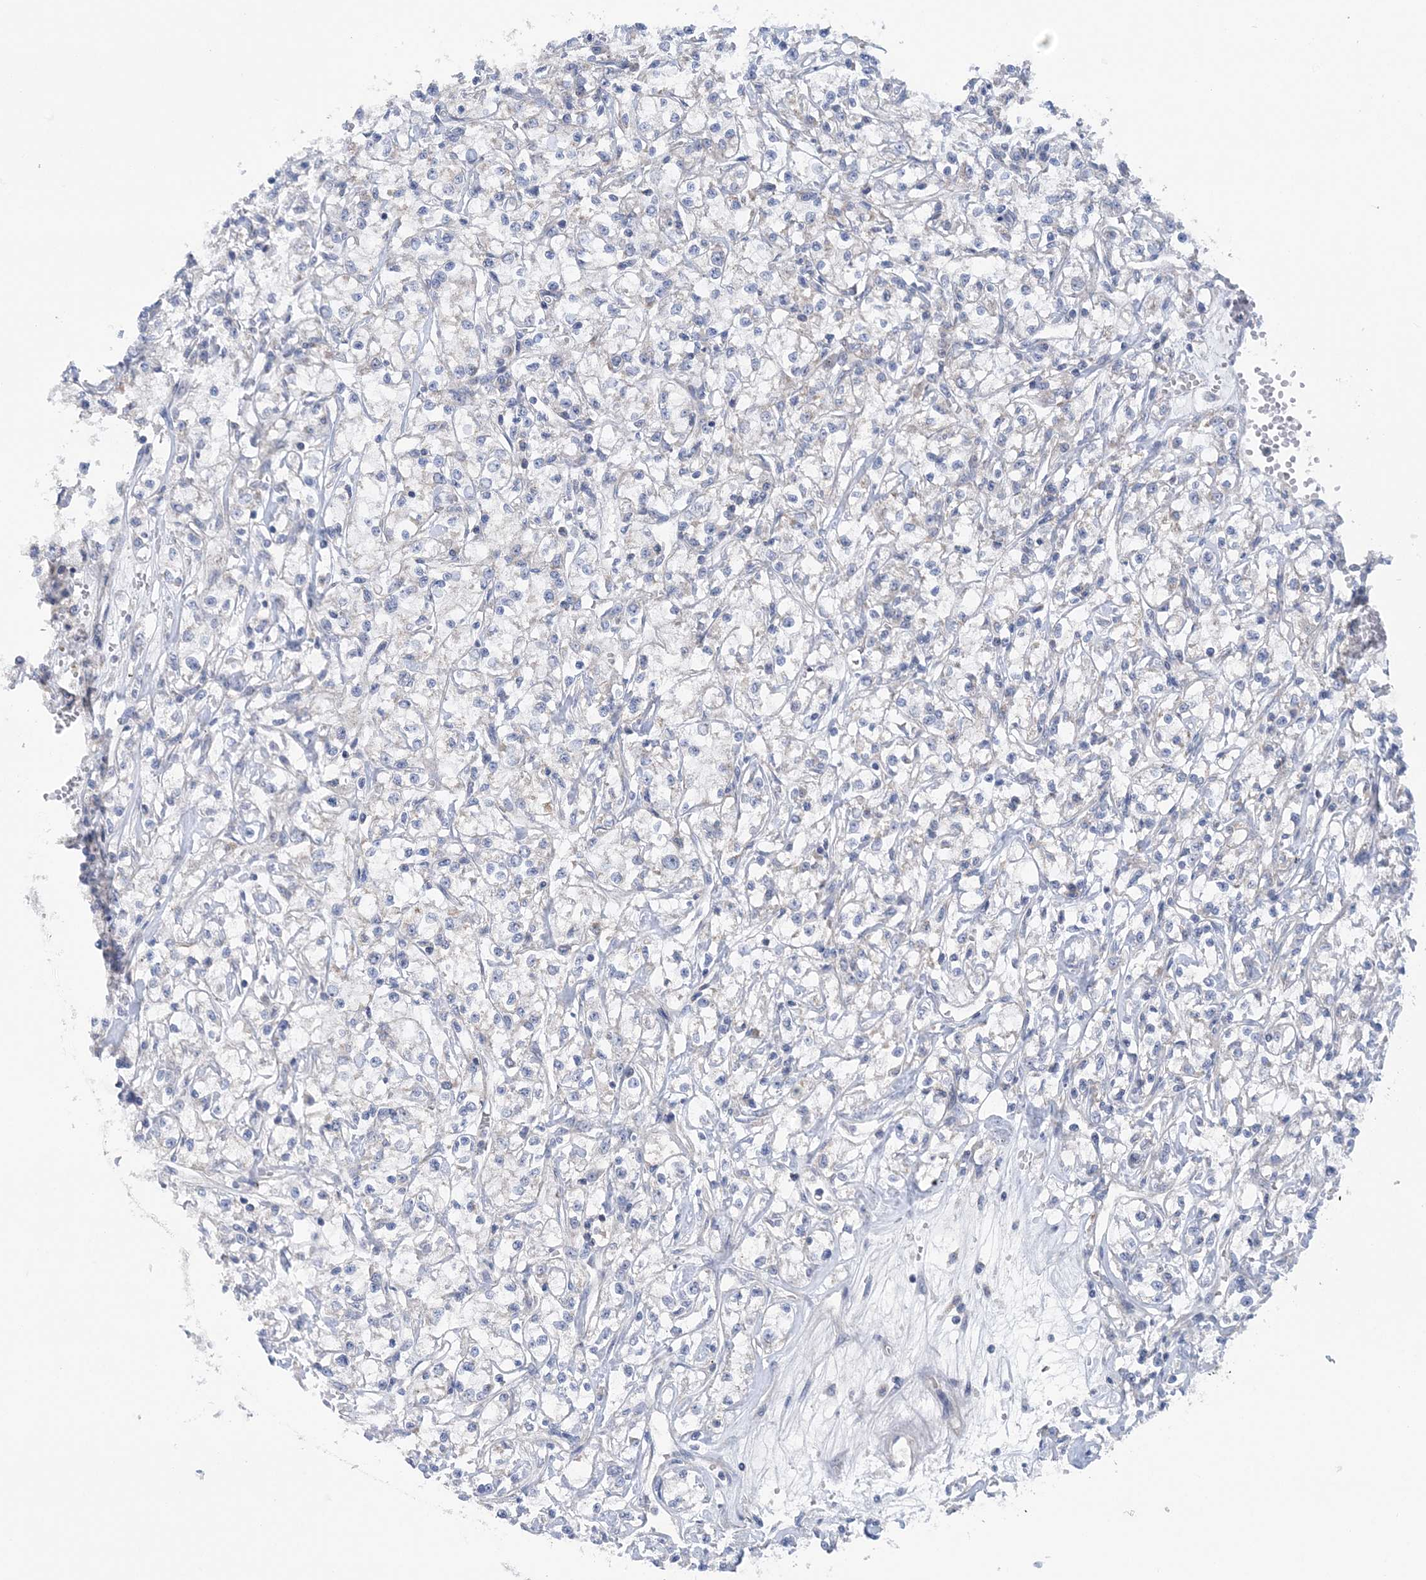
{"staining": {"intensity": "negative", "quantity": "none", "location": "none"}, "tissue": "renal cancer", "cell_type": "Tumor cells", "image_type": "cancer", "snomed": [{"axis": "morphology", "description": "Adenocarcinoma, NOS"}, {"axis": "topography", "description": "Kidney"}], "caption": "Human adenocarcinoma (renal) stained for a protein using IHC reveals no positivity in tumor cells.", "gene": "COPE", "patient": {"sex": "female", "age": 59}}